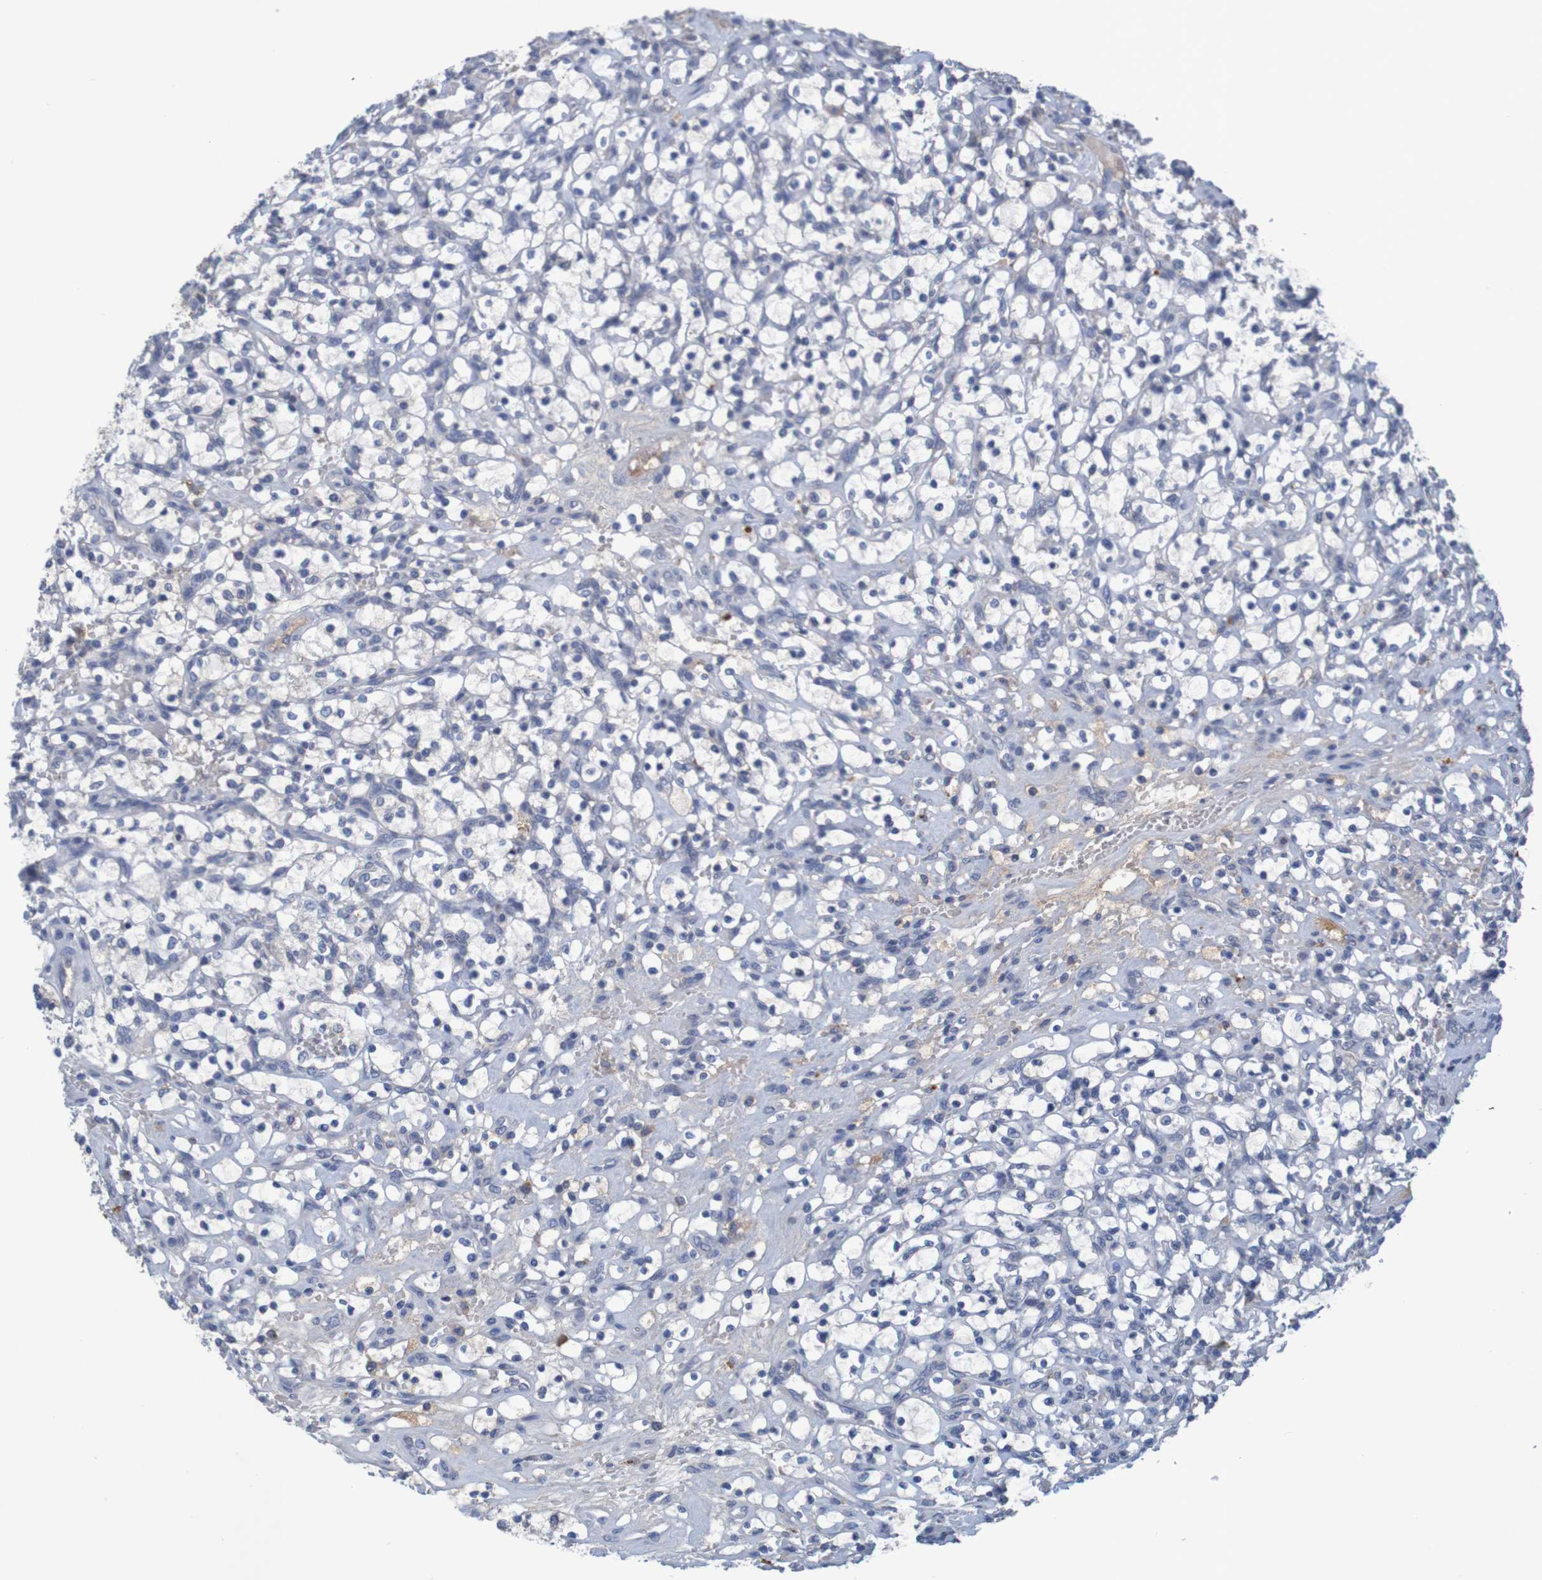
{"staining": {"intensity": "negative", "quantity": "none", "location": "none"}, "tissue": "renal cancer", "cell_type": "Tumor cells", "image_type": "cancer", "snomed": [{"axis": "morphology", "description": "Adenocarcinoma, NOS"}, {"axis": "topography", "description": "Kidney"}], "caption": "High magnification brightfield microscopy of renal cancer stained with DAB (brown) and counterstained with hematoxylin (blue): tumor cells show no significant staining.", "gene": "LTA", "patient": {"sex": "female", "age": 69}}